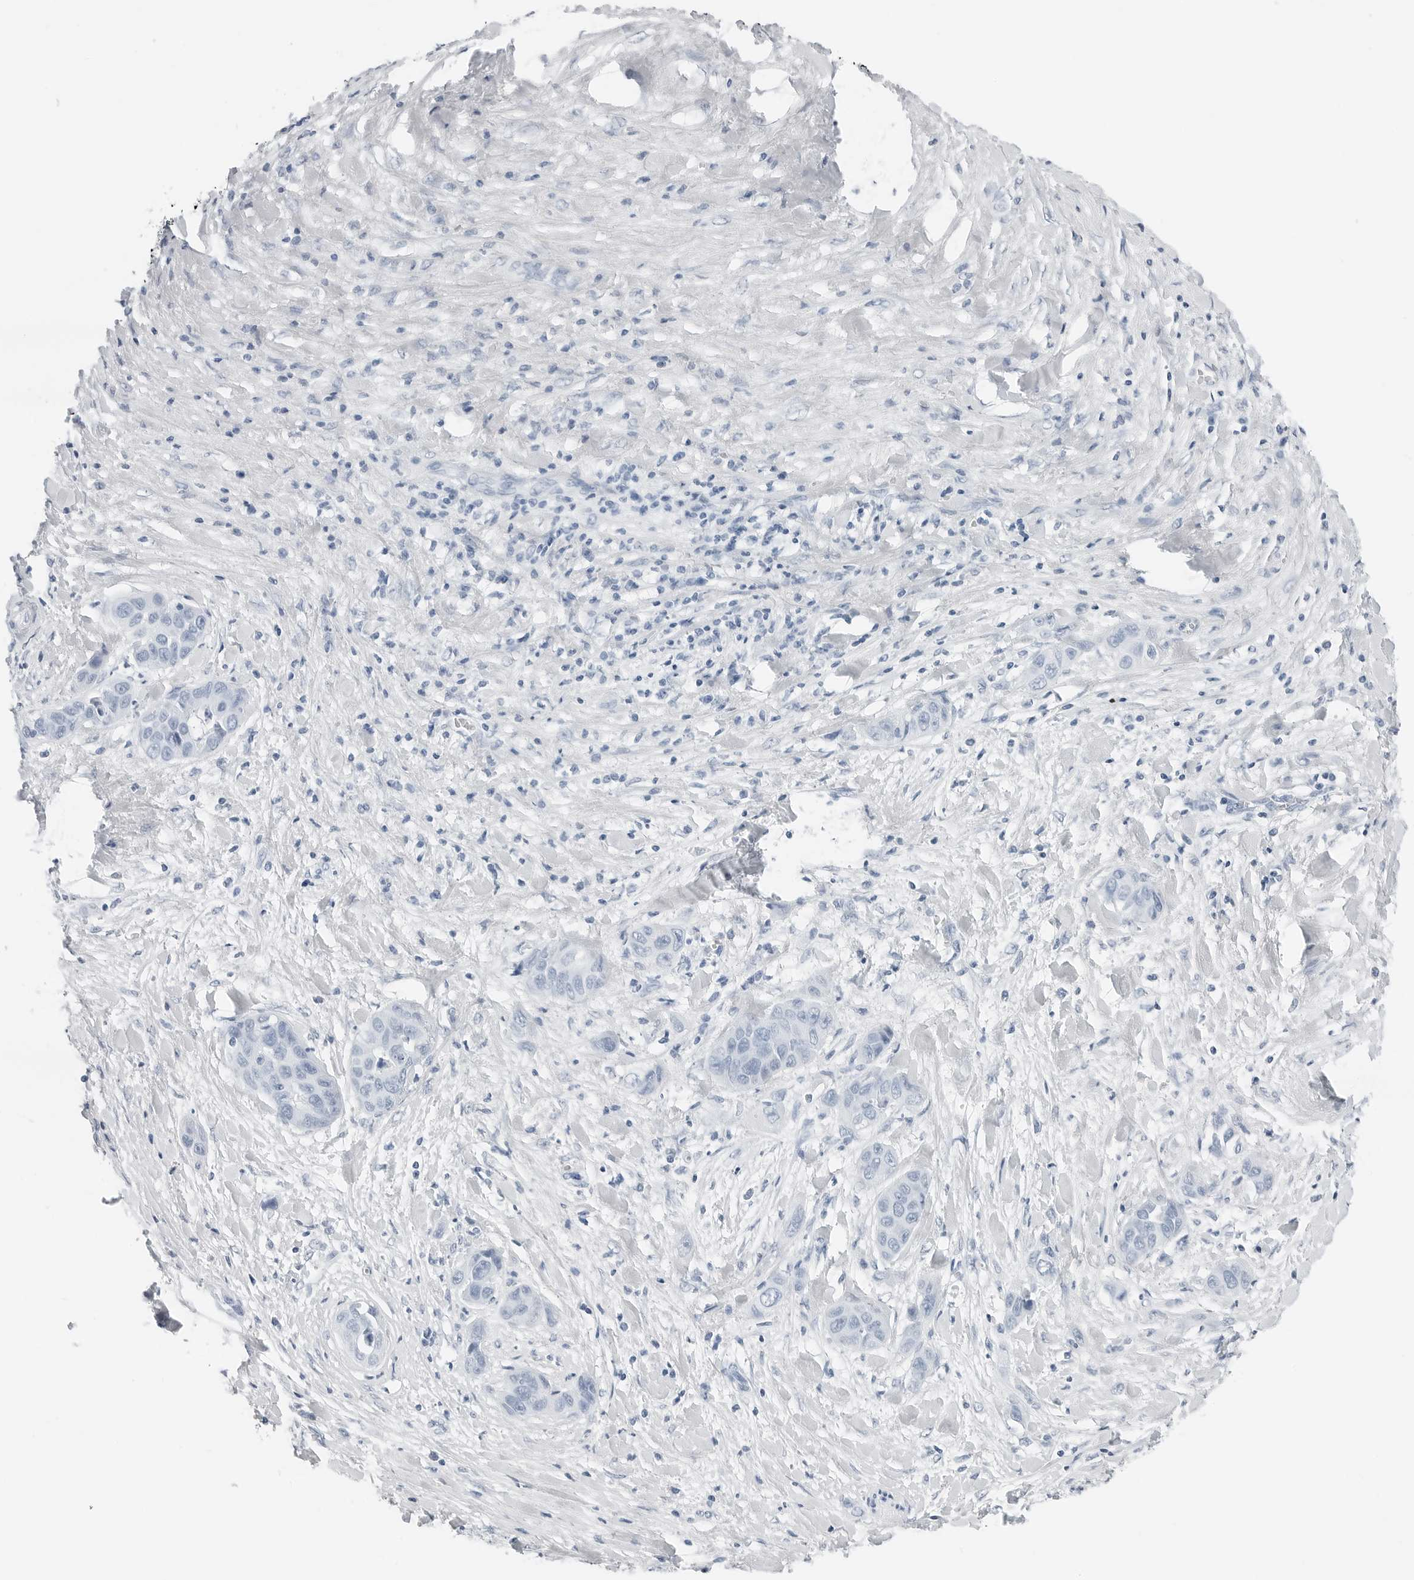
{"staining": {"intensity": "negative", "quantity": "none", "location": "none"}, "tissue": "liver cancer", "cell_type": "Tumor cells", "image_type": "cancer", "snomed": [{"axis": "morphology", "description": "Cholangiocarcinoma"}, {"axis": "topography", "description": "Liver"}], "caption": "High power microscopy image of an immunohistochemistry (IHC) image of liver cholangiocarcinoma, revealing no significant staining in tumor cells.", "gene": "SLPI", "patient": {"sex": "female", "age": 52}}